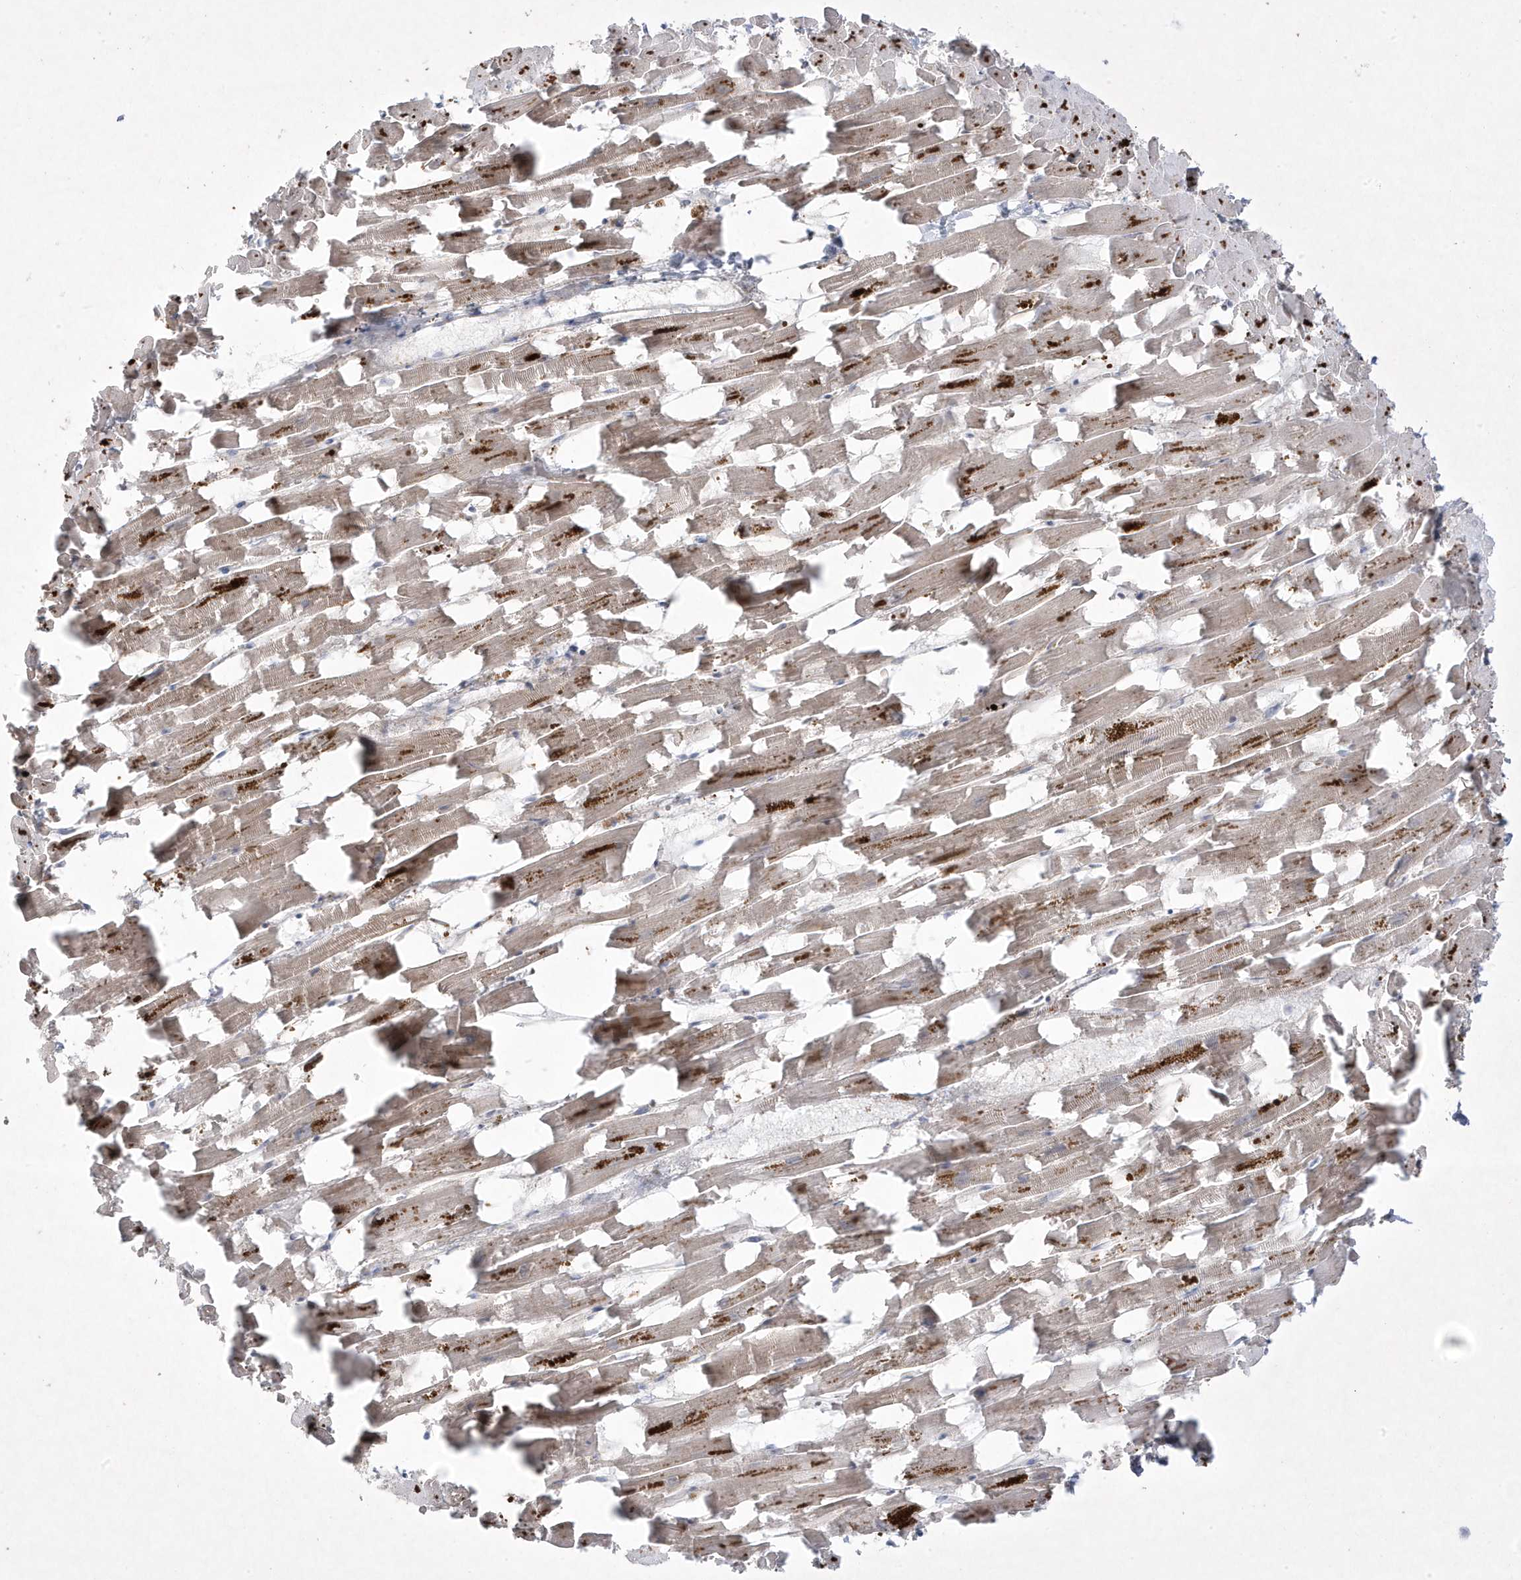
{"staining": {"intensity": "moderate", "quantity": "25%-75%", "location": "cytoplasmic/membranous"}, "tissue": "heart muscle", "cell_type": "Cardiomyocytes", "image_type": "normal", "snomed": [{"axis": "morphology", "description": "Normal tissue, NOS"}, {"axis": "topography", "description": "Heart"}], "caption": "IHC photomicrograph of unremarkable human heart muscle stained for a protein (brown), which displays medium levels of moderate cytoplasmic/membranous expression in approximately 25%-75% of cardiomyocytes.", "gene": "ADAMTSL3", "patient": {"sex": "female", "age": 64}}